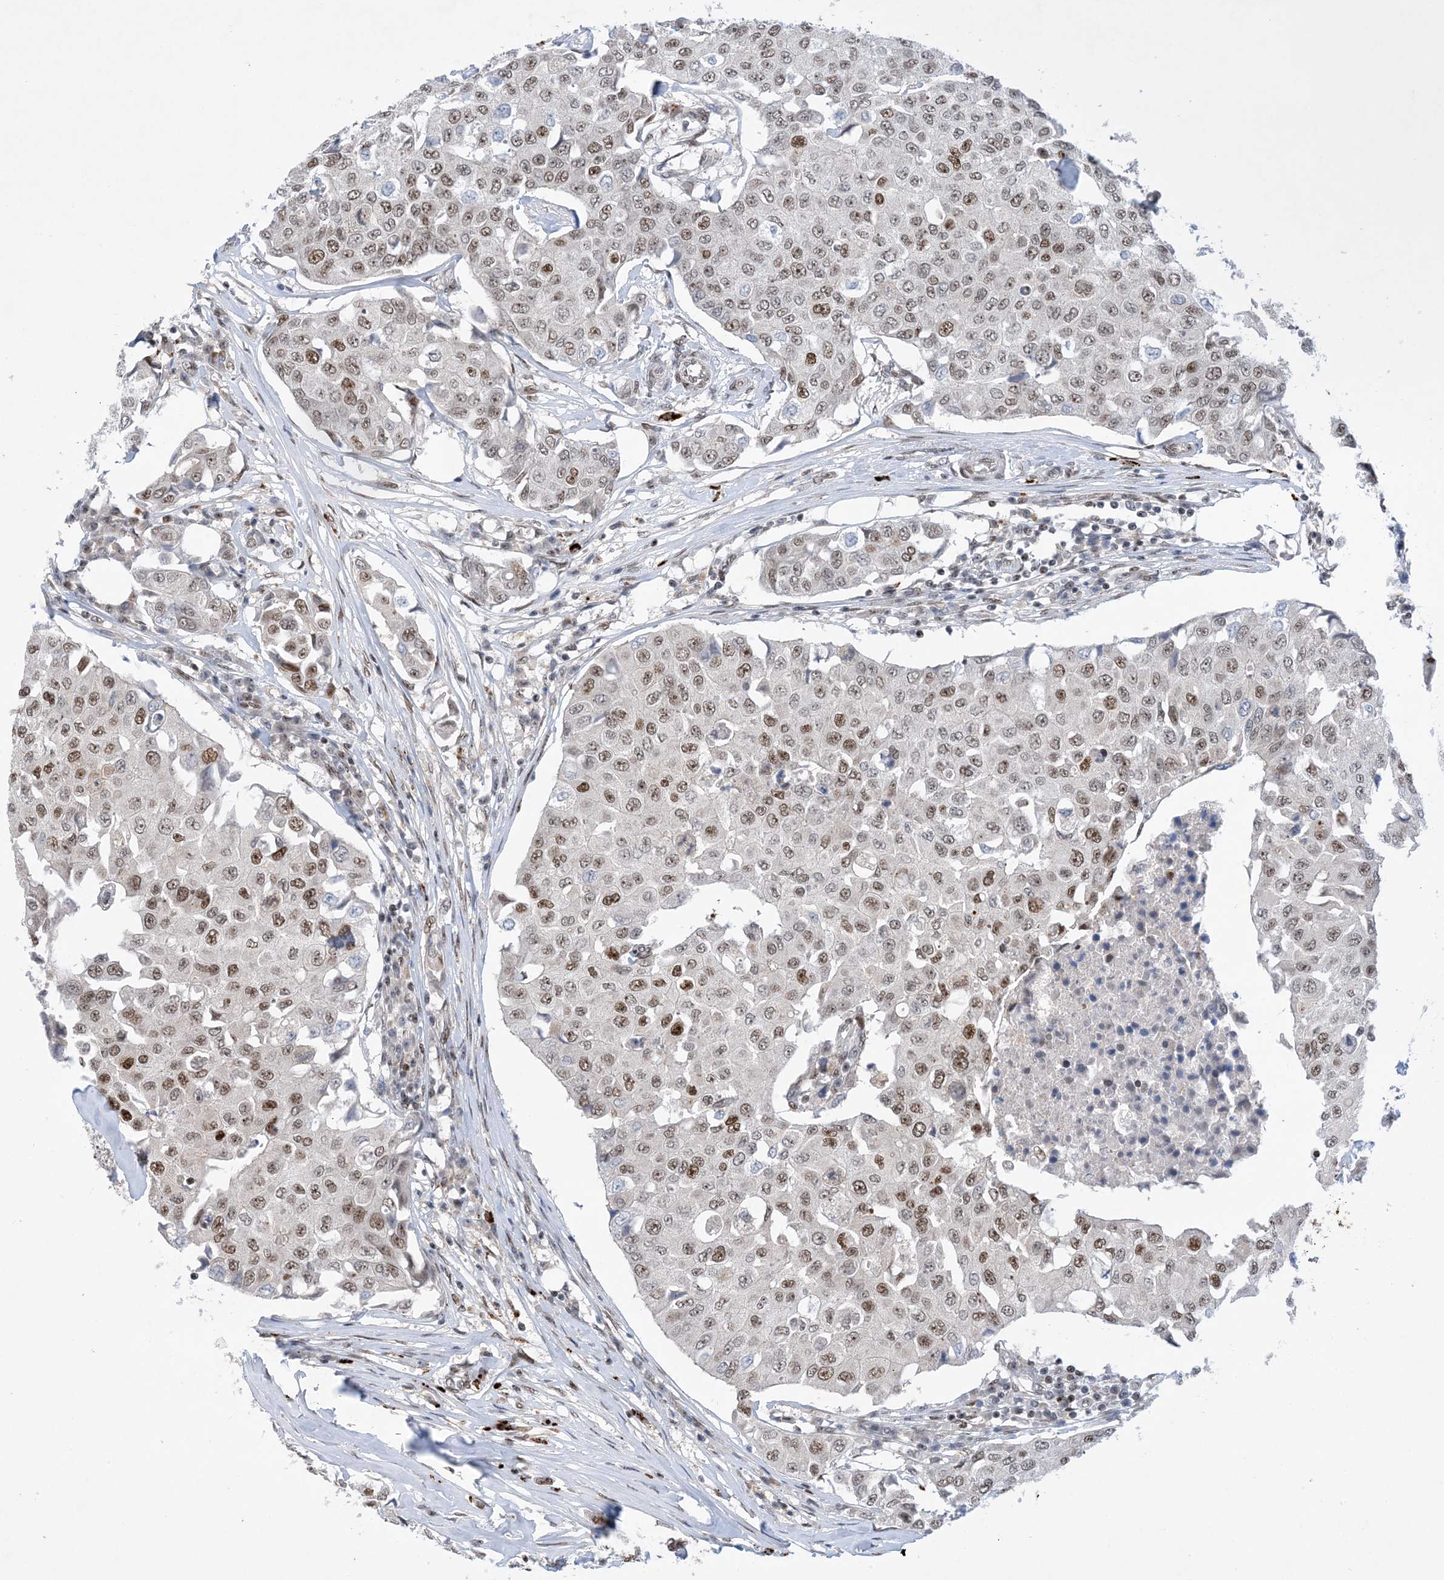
{"staining": {"intensity": "moderate", "quantity": "25%-75%", "location": "nuclear"}, "tissue": "breast cancer", "cell_type": "Tumor cells", "image_type": "cancer", "snomed": [{"axis": "morphology", "description": "Duct carcinoma"}, {"axis": "topography", "description": "Breast"}], "caption": "A high-resolution histopathology image shows immunohistochemistry (IHC) staining of intraductal carcinoma (breast), which reveals moderate nuclear expression in approximately 25%-75% of tumor cells.", "gene": "TSPYL1", "patient": {"sex": "female", "age": 80}}